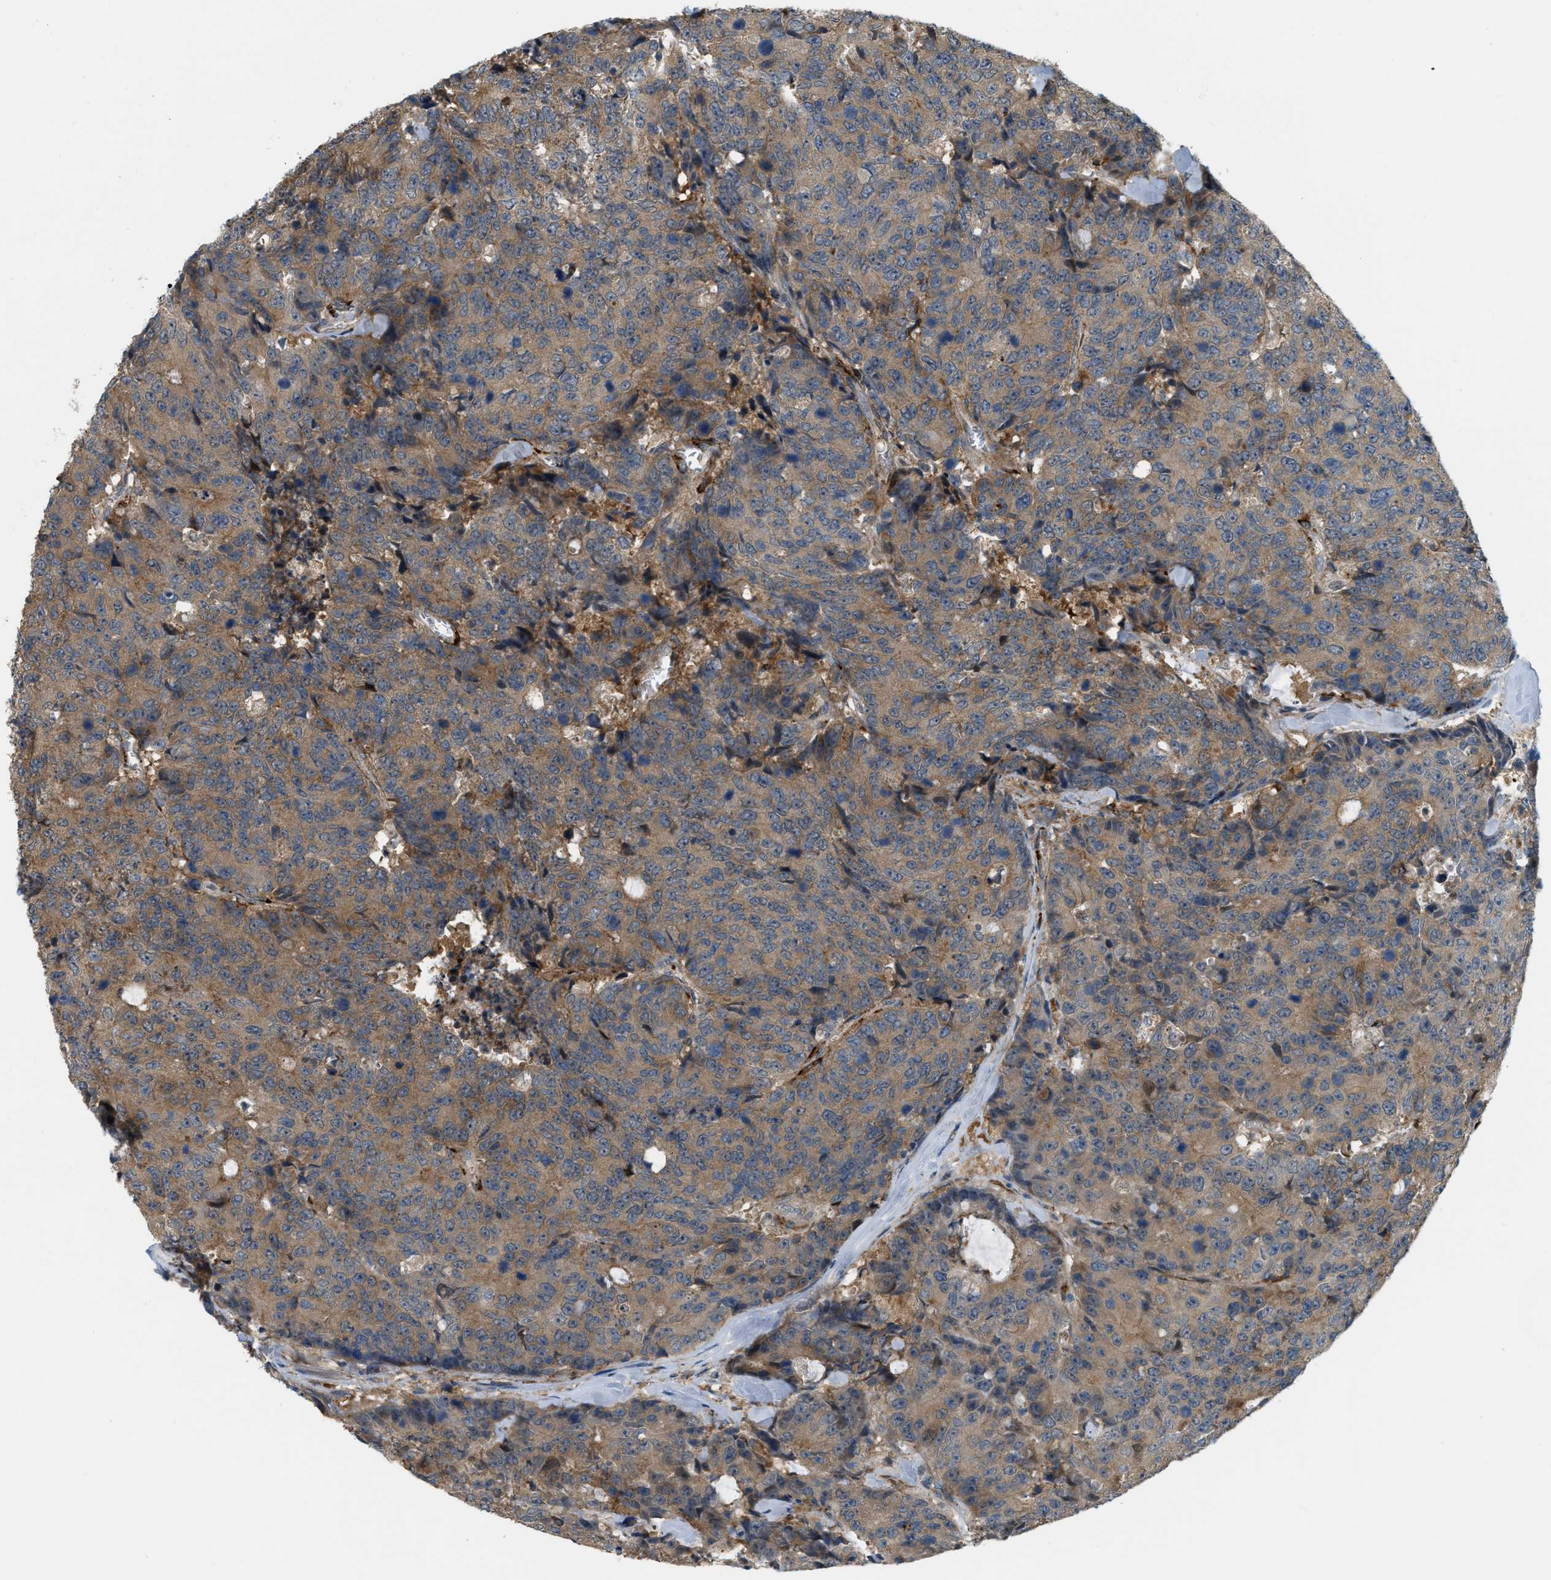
{"staining": {"intensity": "moderate", "quantity": ">75%", "location": "cytoplasmic/membranous"}, "tissue": "colorectal cancer", "cell_type": "Tumor cells", "image_type": "cancer", "snomed": [{"axis": "morphology", "description": "Adenocarcinoma, NOS"}, {"axis": "topography", "description": "Colon"}], "caption": "The histopathology image reveals a brown stain indicating the presence of a protein in the cytoplasmic/membranous of tumor cells in colorectal cancer. (Brightfield microscopy of DAB IHC at high magnification).", "gene": "PDCL3", "patient": {"sex": "female", "age": 86}}